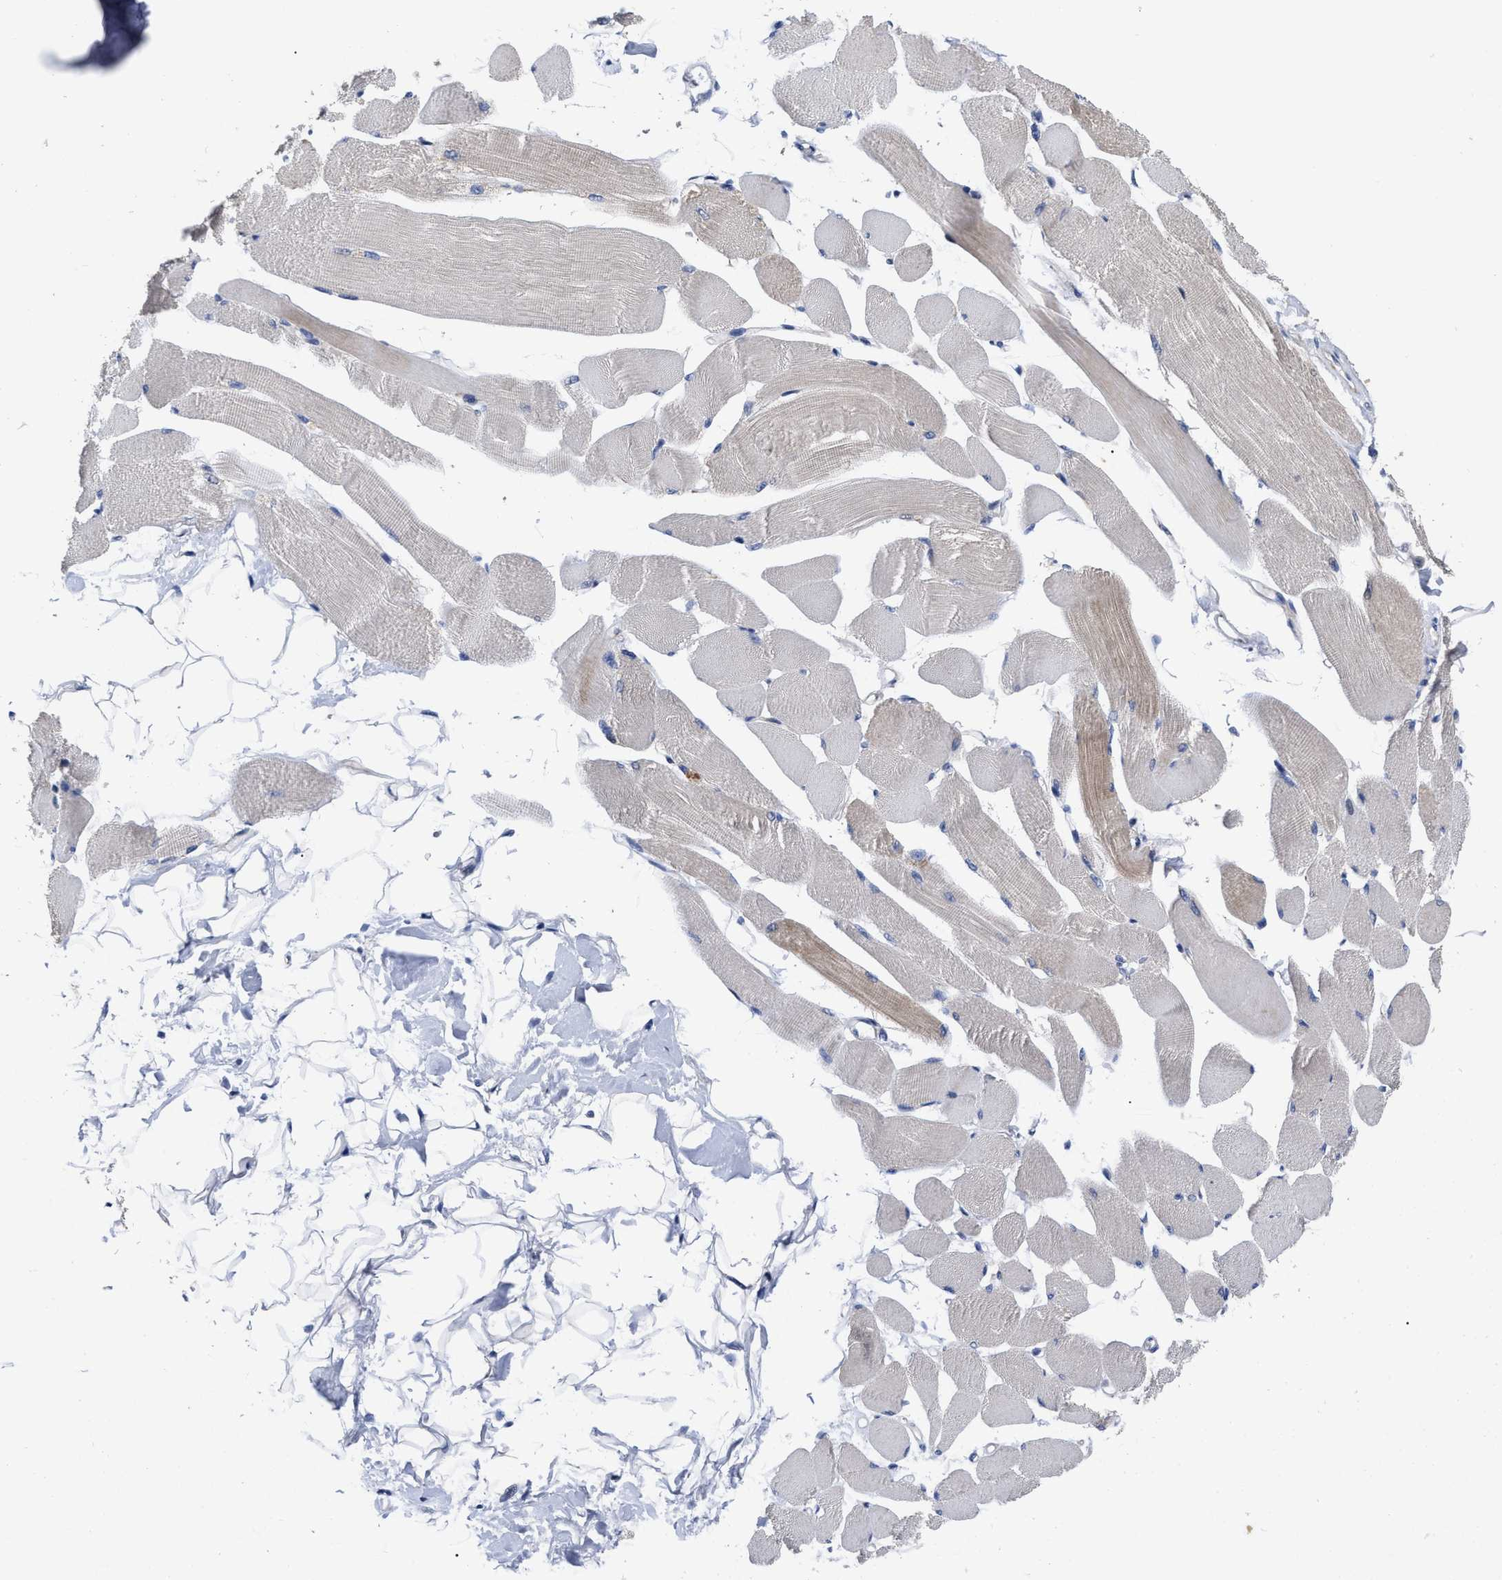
{"staining": {"intensity": "weak", "quantity": "<25%", "location": "cytoplasmic/membranous"}, "tissue": "skeletal muscle", "cell_type": "Myocytes", "image_type": "normal", "snomed": [{"axis": "morphology", "description": "Normal tissue, NOS"}, {"axis": "topography", "description": "Skeletal muscle"}, {"axis": "topography", "description": "Peripheral nerve tissue"}], "caption": "Immunohistochemistry of benign human skeletal muscle reveals no staining in myocytes. Brightfield microscopy of immunohistochemistry stained with DAB (brown) and hematoxylin (blue), captured at high magnification.", "gene": "CCN5", "patient": {"sex": "female", "age": 84}}